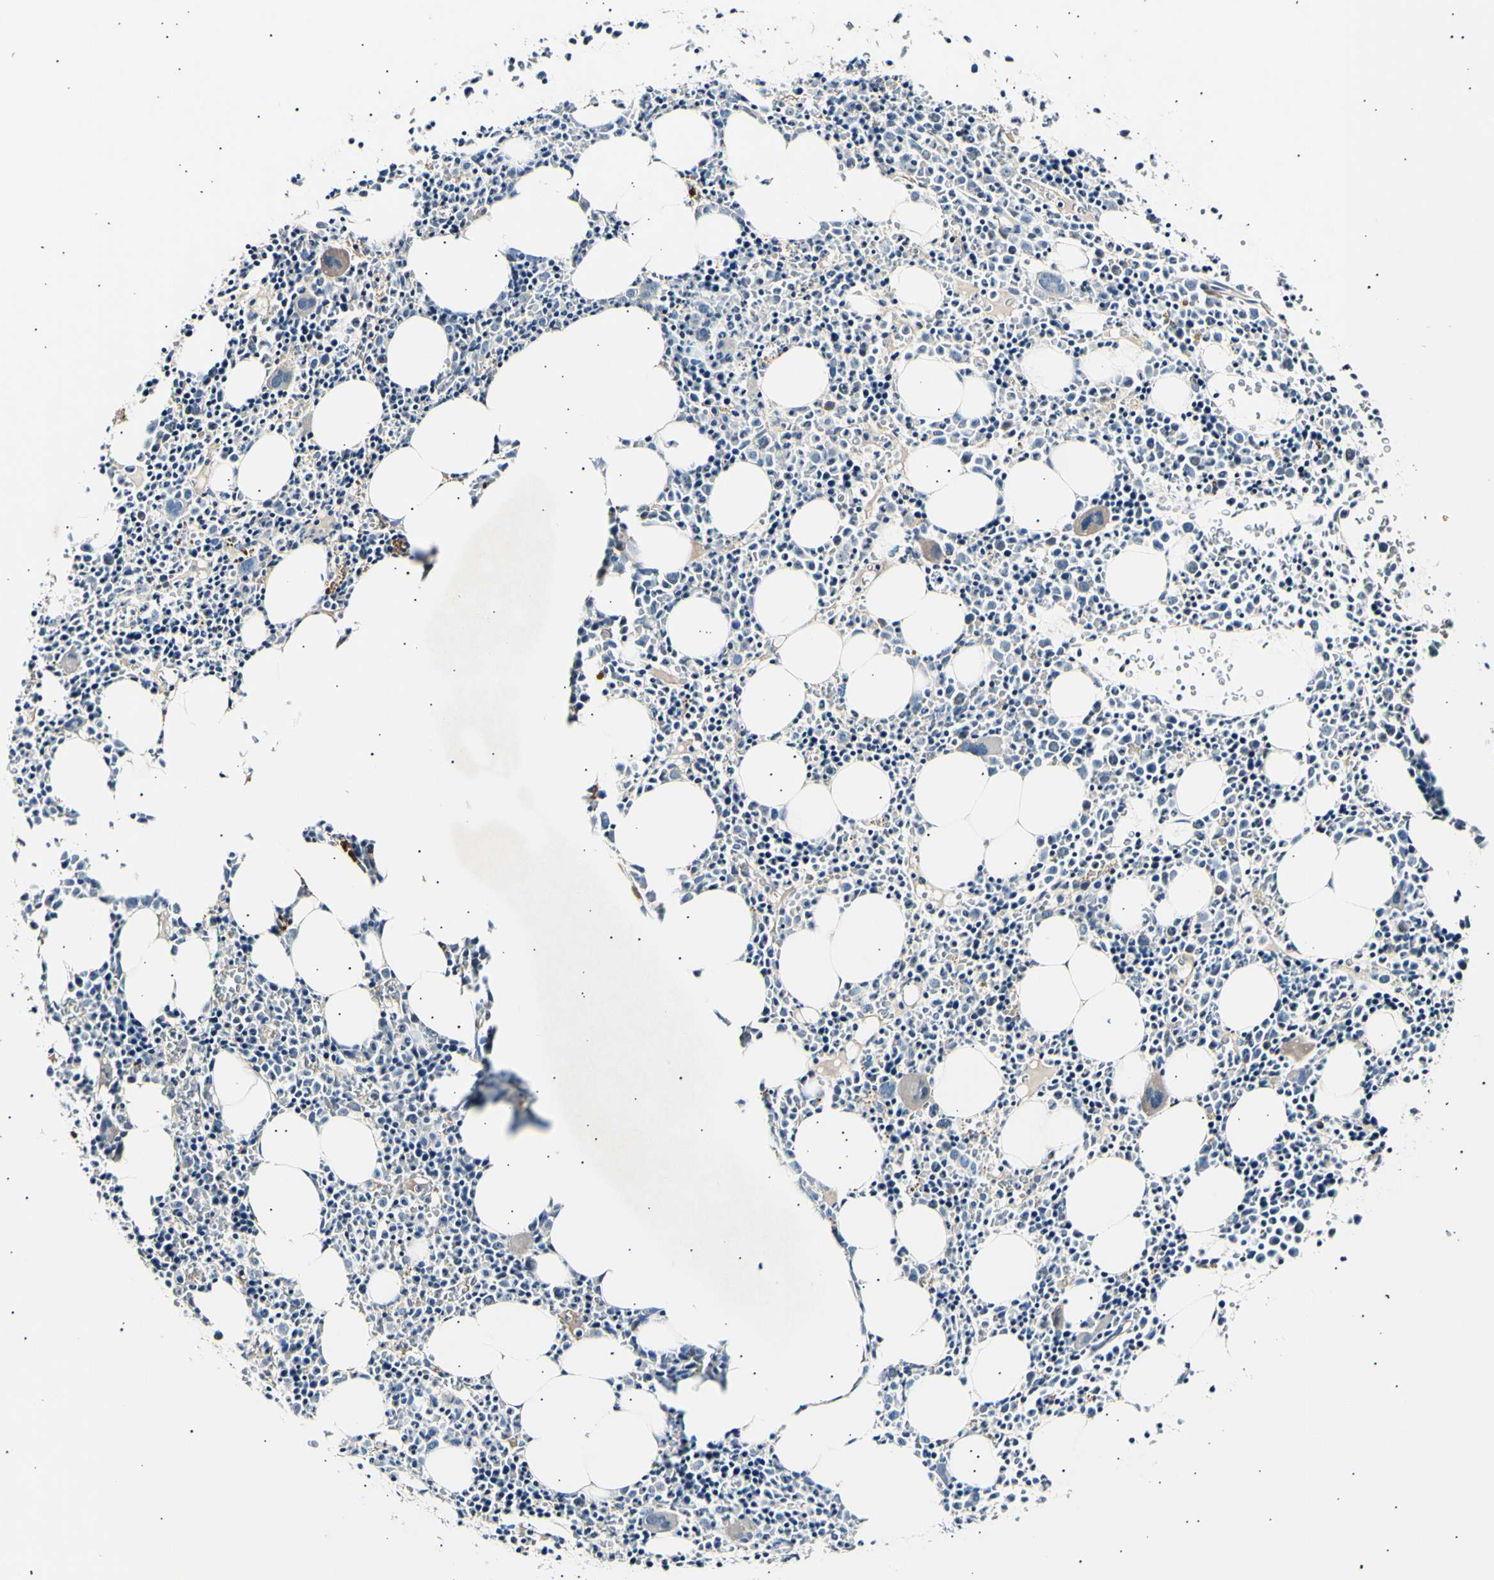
{"staining": {"intensity": "weak", "quantity": "<25%", "location": "cytoplasmic/membranous"}, "tissue": "bone marrow", "cell_type": "Hematopoietic cells", "image_type": "normal", "snomed": [{"axis": "morphology", "description": "Normal tissue, NOS"}, {"axis": "morphology", "description": "Inflammation, NOS"}, {"axis": "topography", "description": "Bone marrow"}], "caption": "A histopathology image of bone marrow stained for a protein demonstrates no brown staining in hematopoietic cells. Brightfield microscopy of IHC stained with DAB (brown) and hematoxylin (blue), captured at high magnification.", "gene": "ITGA6", "patient": {"sex": "female", "age": 17}}